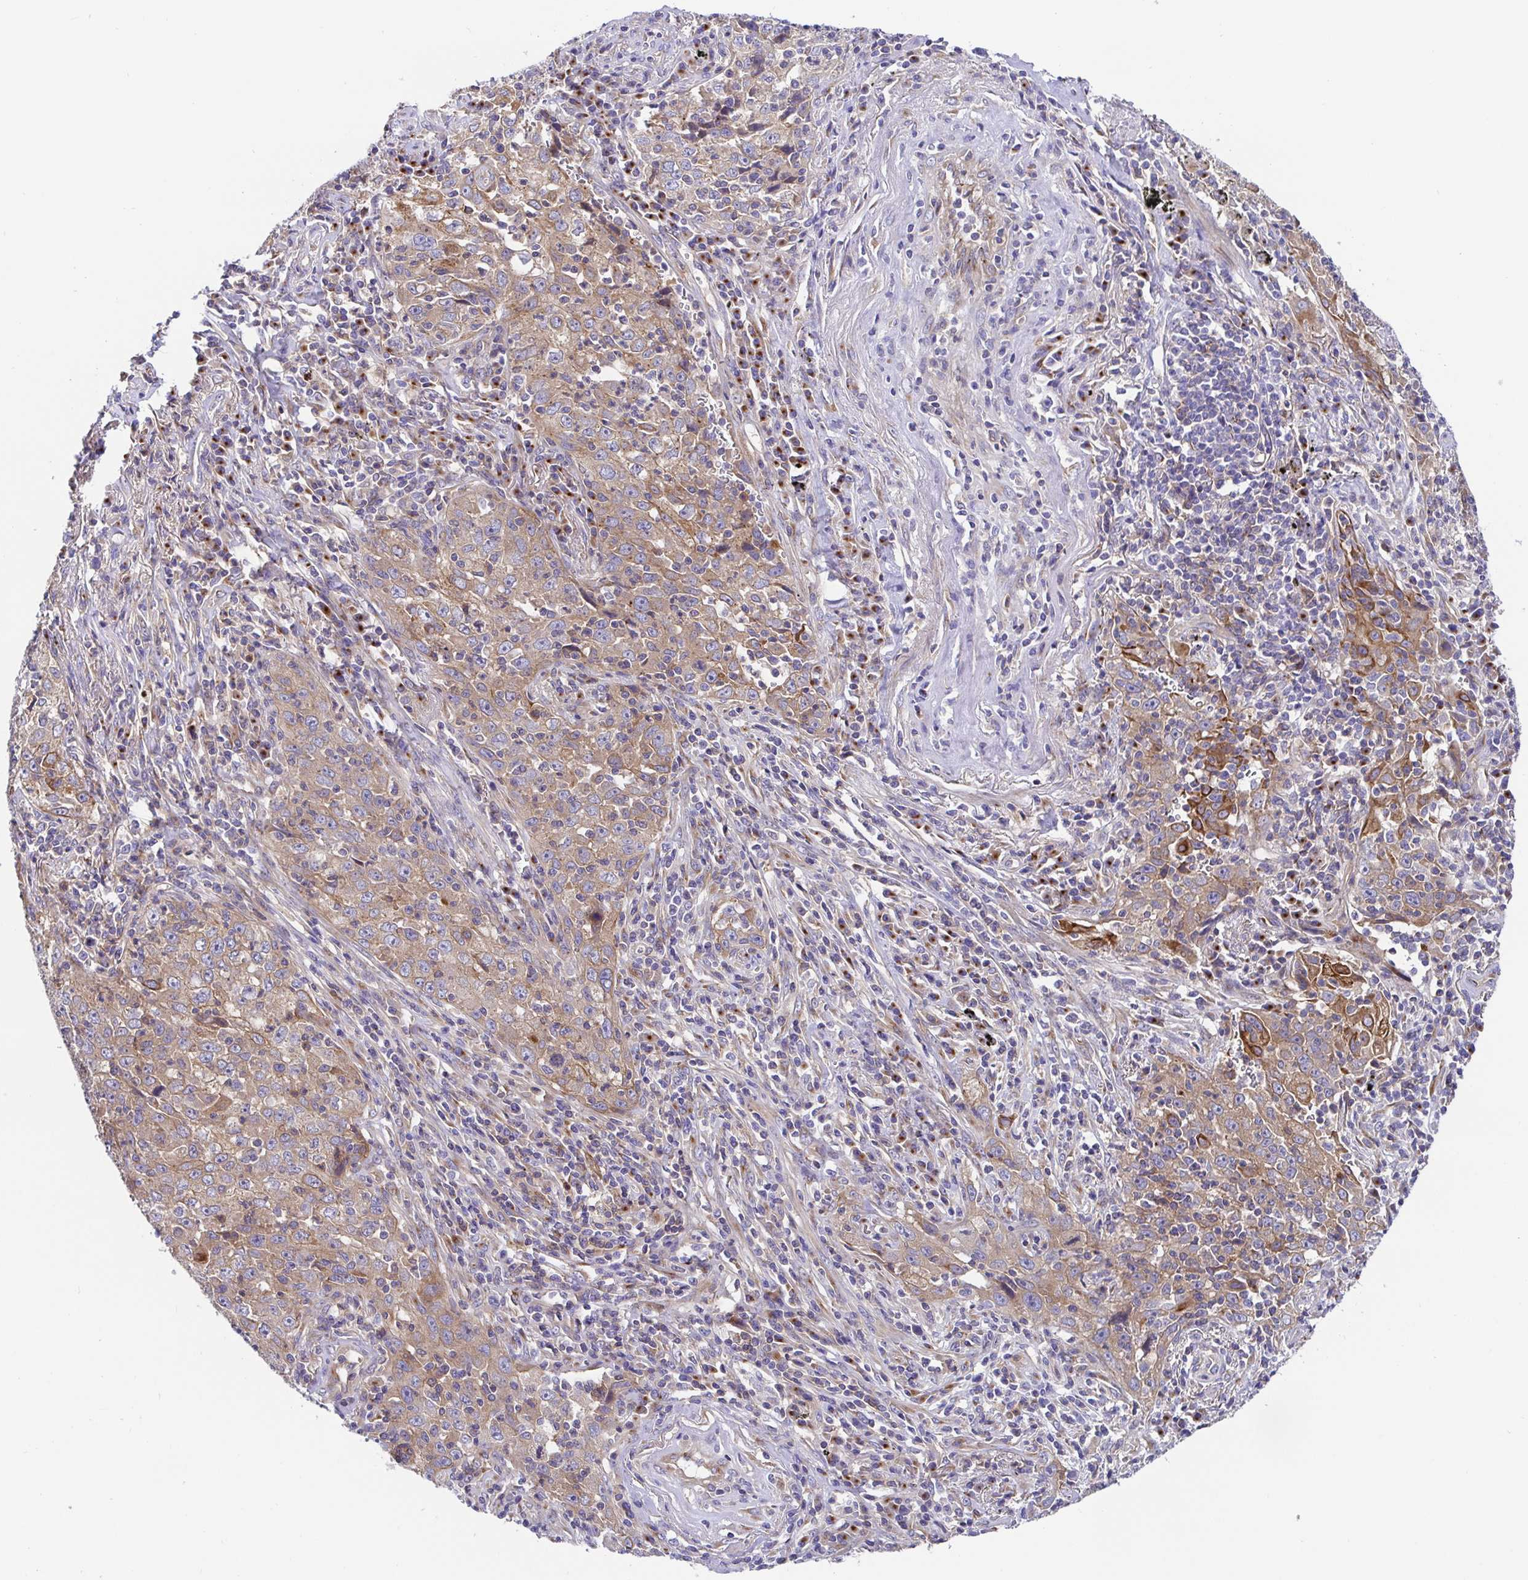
{"staining": {"intensity": "moderate", "quantity": "<25%", "location": "cytoplasmic/membranous"}, "tissue": "lung cancer", "cell_type": "Tumor cells", "image_type": "cancer", "snomed": [{"axis": "morphology", "description": "Squamous cell carcinoma, NOS"}, {"axis": "topography", "description": "Lung"}], "caption": "A high-resolution micrograph shows immunohistochemistry (IHC) staining of lung squamous cell carcinoma, which reveals moderate cytoplasmic/membranous expression in approximately <25% of tumor cells. (DAB IHC with brightfield microscopy, high magnification).", "gene": "GOLGA1", "patient": {"sex": "male", "age": 71}}